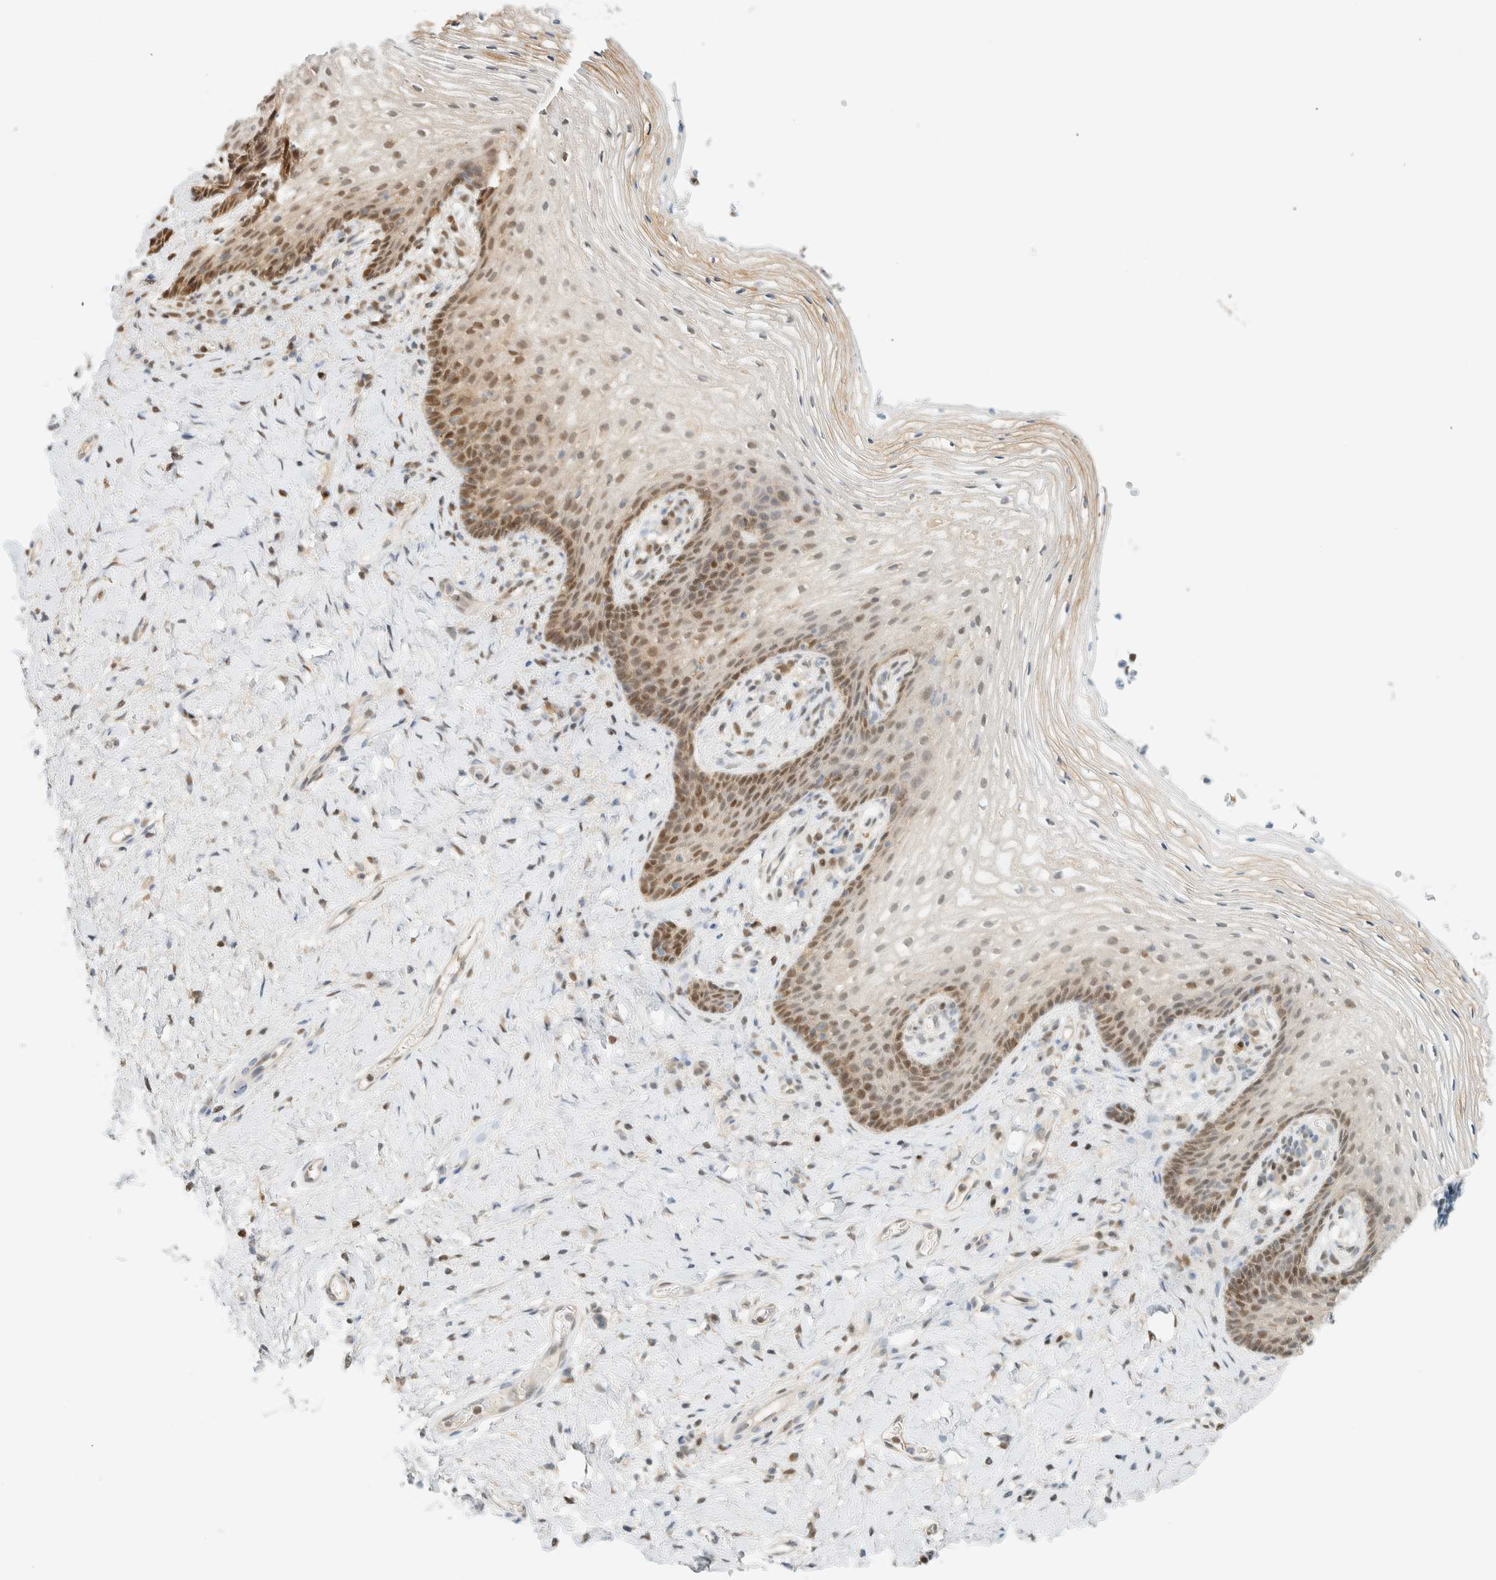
{"staining": {"intensity": "moderate", "quantity": "<25%", "location": "nuclear"}, "tissue": "vagina", "cell_type": "Squamous epithelial cells", "image_type": "normal", "snomed": [{"axis": "morphology", "description": "Normal tissue, NOS"}, {"axis": "topography", "description": "Vagina"}], "caption": "The micrograph displays staining of unremarkable vagina, revealing moderate nuclear protein staining (brown color) within squamous epithelial cells.", "gene": "ZBTB37", "patient": {"sex": "female", "age": 60}}